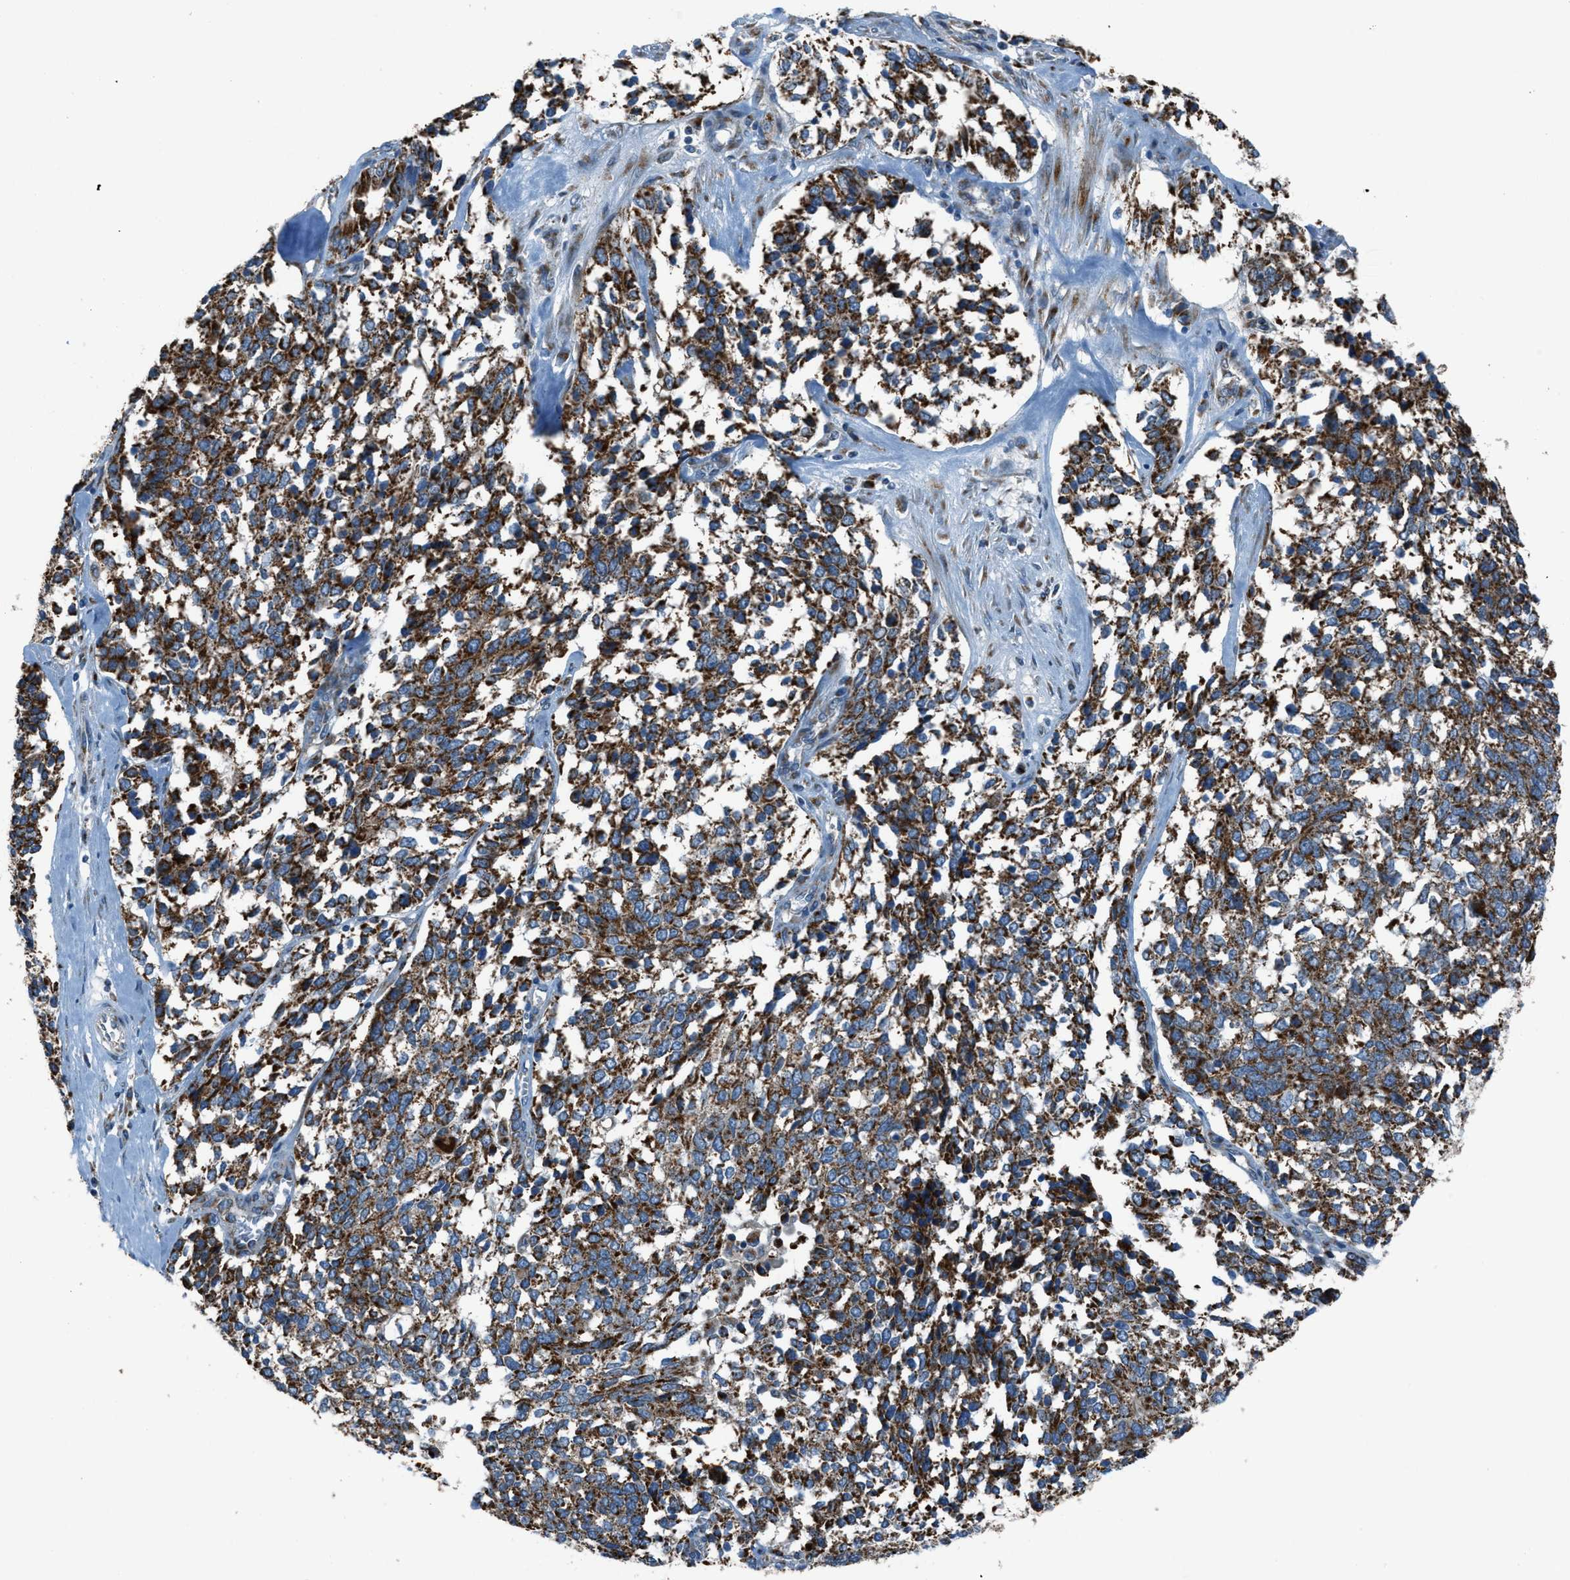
{"staining": {"intensity": "strong", "quantity": ">75%", "location": "cytoplasmic/membranous"}, "tissue": "ovarian cancer", "cell_type": "Tumor cells", "image_type": "cancer", "snomed": [{"axis": "morphology", "description": "Cystadenocarcinoma, serous, NOS"}, {"axis": "topography", "description": "Ovary"}], "caption": "A high-resolution histopathology image shows immunohistochemistry (IHC) staining of ovarian serous cystadenocarcinoma, which displays strong cytoplasmic/membranous expression in approximately >75% of tumor cells. The protein of interest is shown in brown color, while the nuclei are stained blue.", "gene": "BCKDK", "patient": {"sex": "female", "age": 44}}